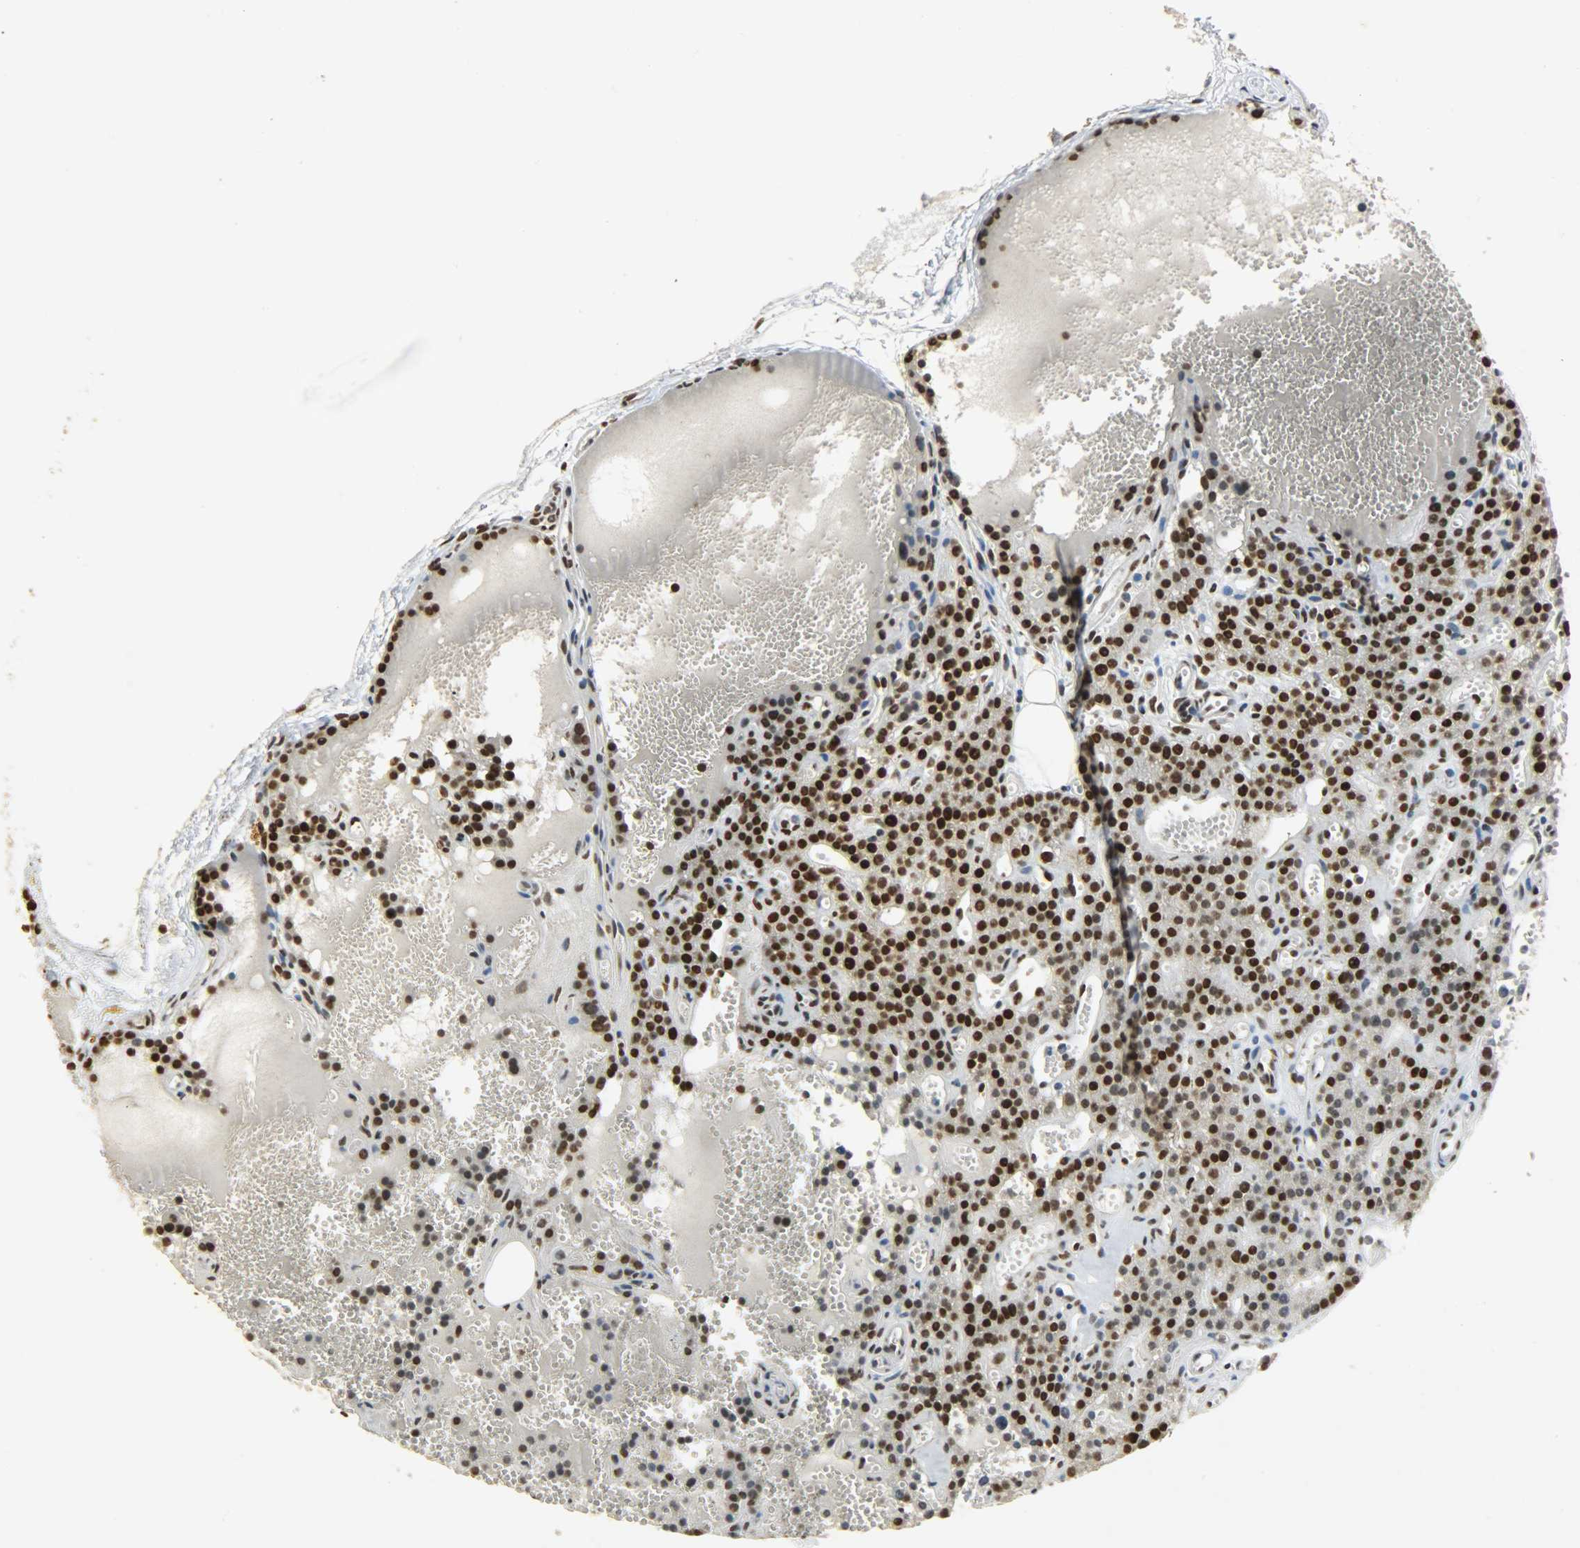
{"staining": {"intensity": "strong", "quantity": ">75%", "location": "nuclear"}, "tissue": "parathyroid gland", "cell_type": "Glandular cells", "image_type": "normal", "snomed": [{"axis": "morphology", "description": "Normal tissue, NOS"}, {"axis": "topography", "description": "Parathyroid gland"}], "caption": "Human parathyroid gland stained with a brown dye exhibits strong nuclear positive positivity in about >75% of glandular cells.", "gene": "KHDRBS1", "patient": {"sex": "male", "age": 25}}